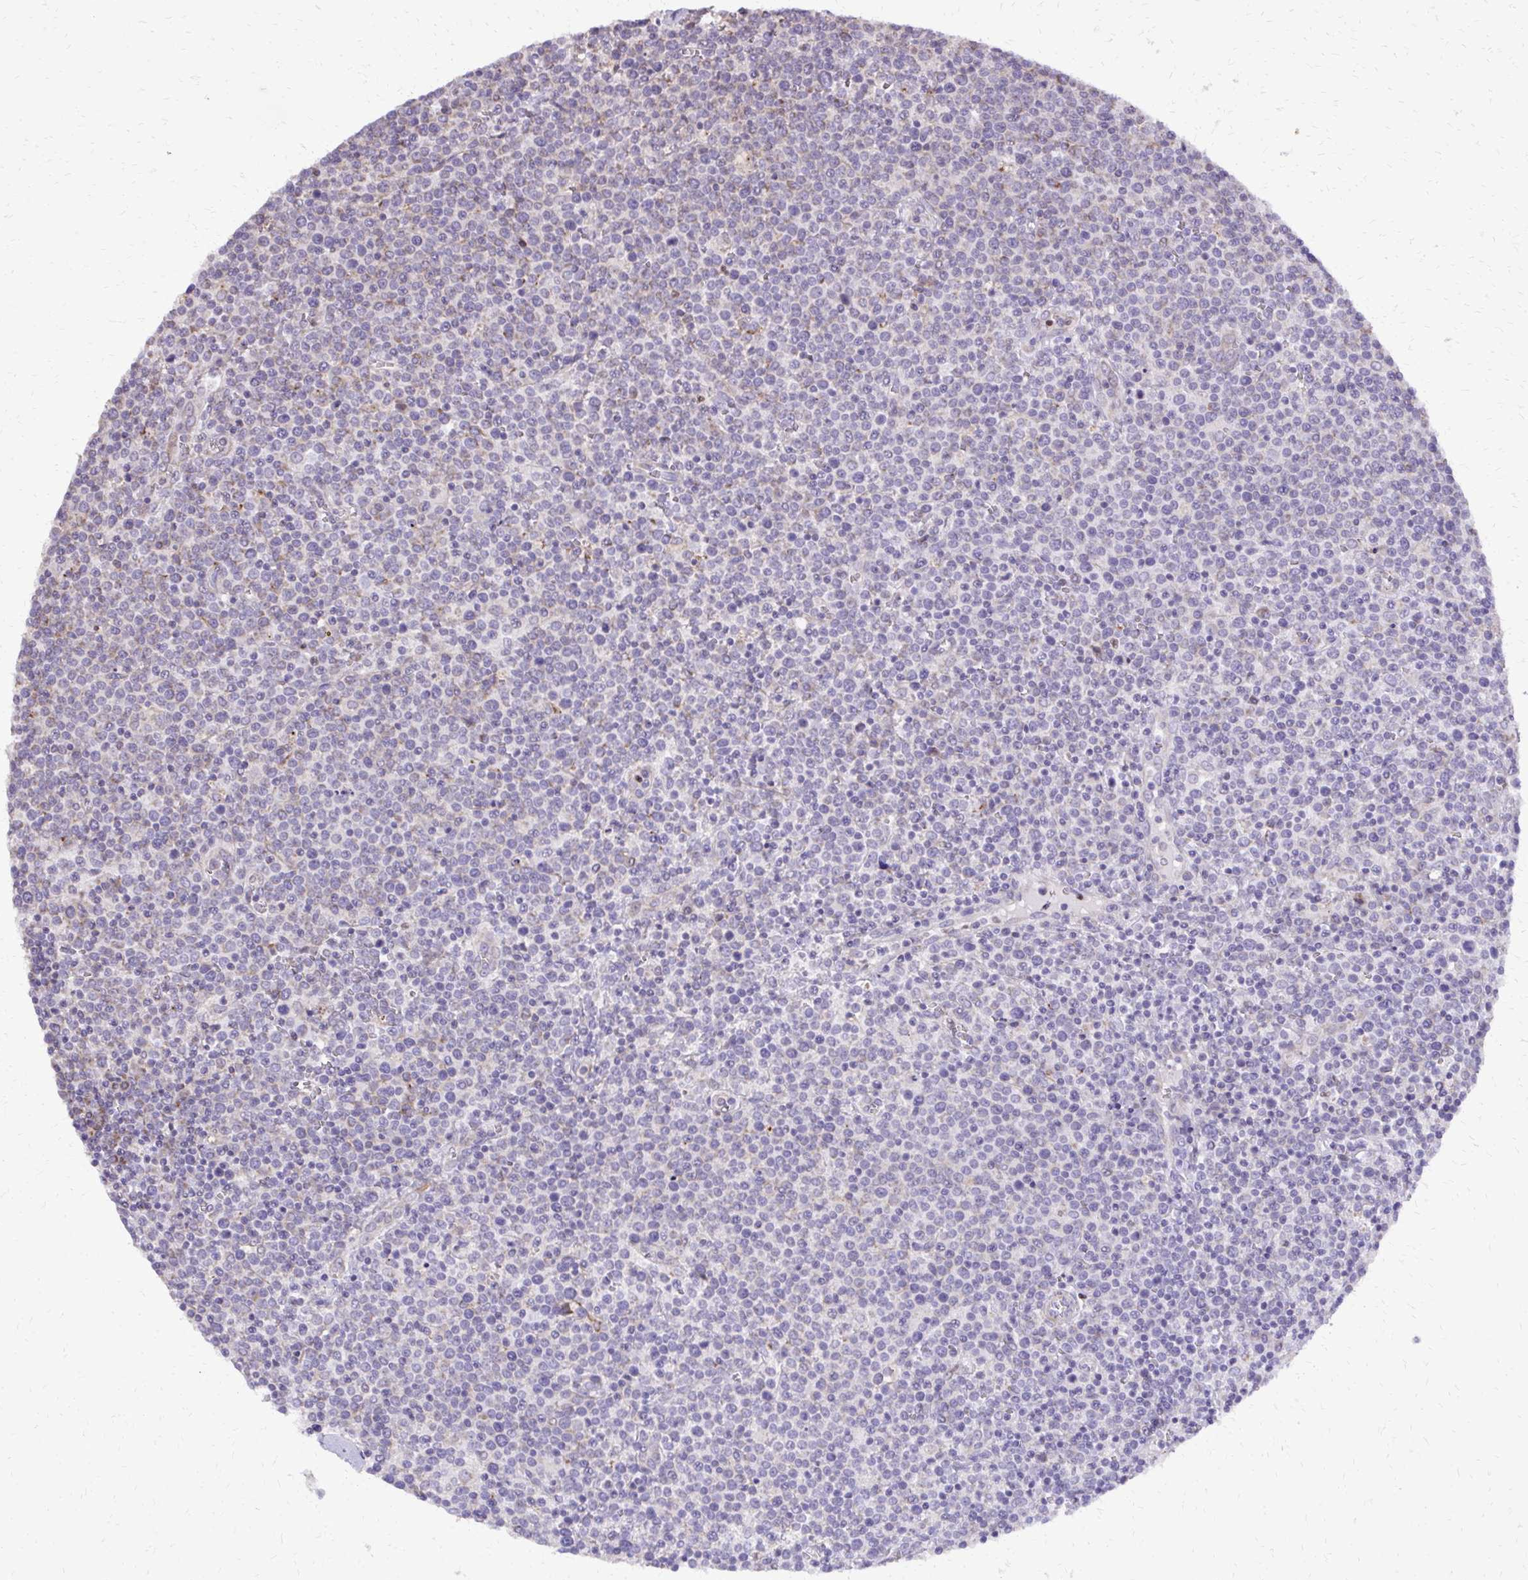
{"staining": {"intensity": "negative", "quantity": "none", "location": "none"}, "tissue": "lymphoma", "cell_type": "Tumor cells", "image_type": "cancer", "snomed": [{"axis": "morphology", "description": "Malignant lymphoma, non-Hodgkin's type, High grade"}, {"axis": "topography", "description": "Lymph node"}], "caption": "The IHC photomicrograph has no significant positivity in tumor cells of malignant lymphoma, non-Hodgkin's type (high-grade) tissue.", "gene": "ABCC3", "patient": {"sex": "male", "age": 61}}